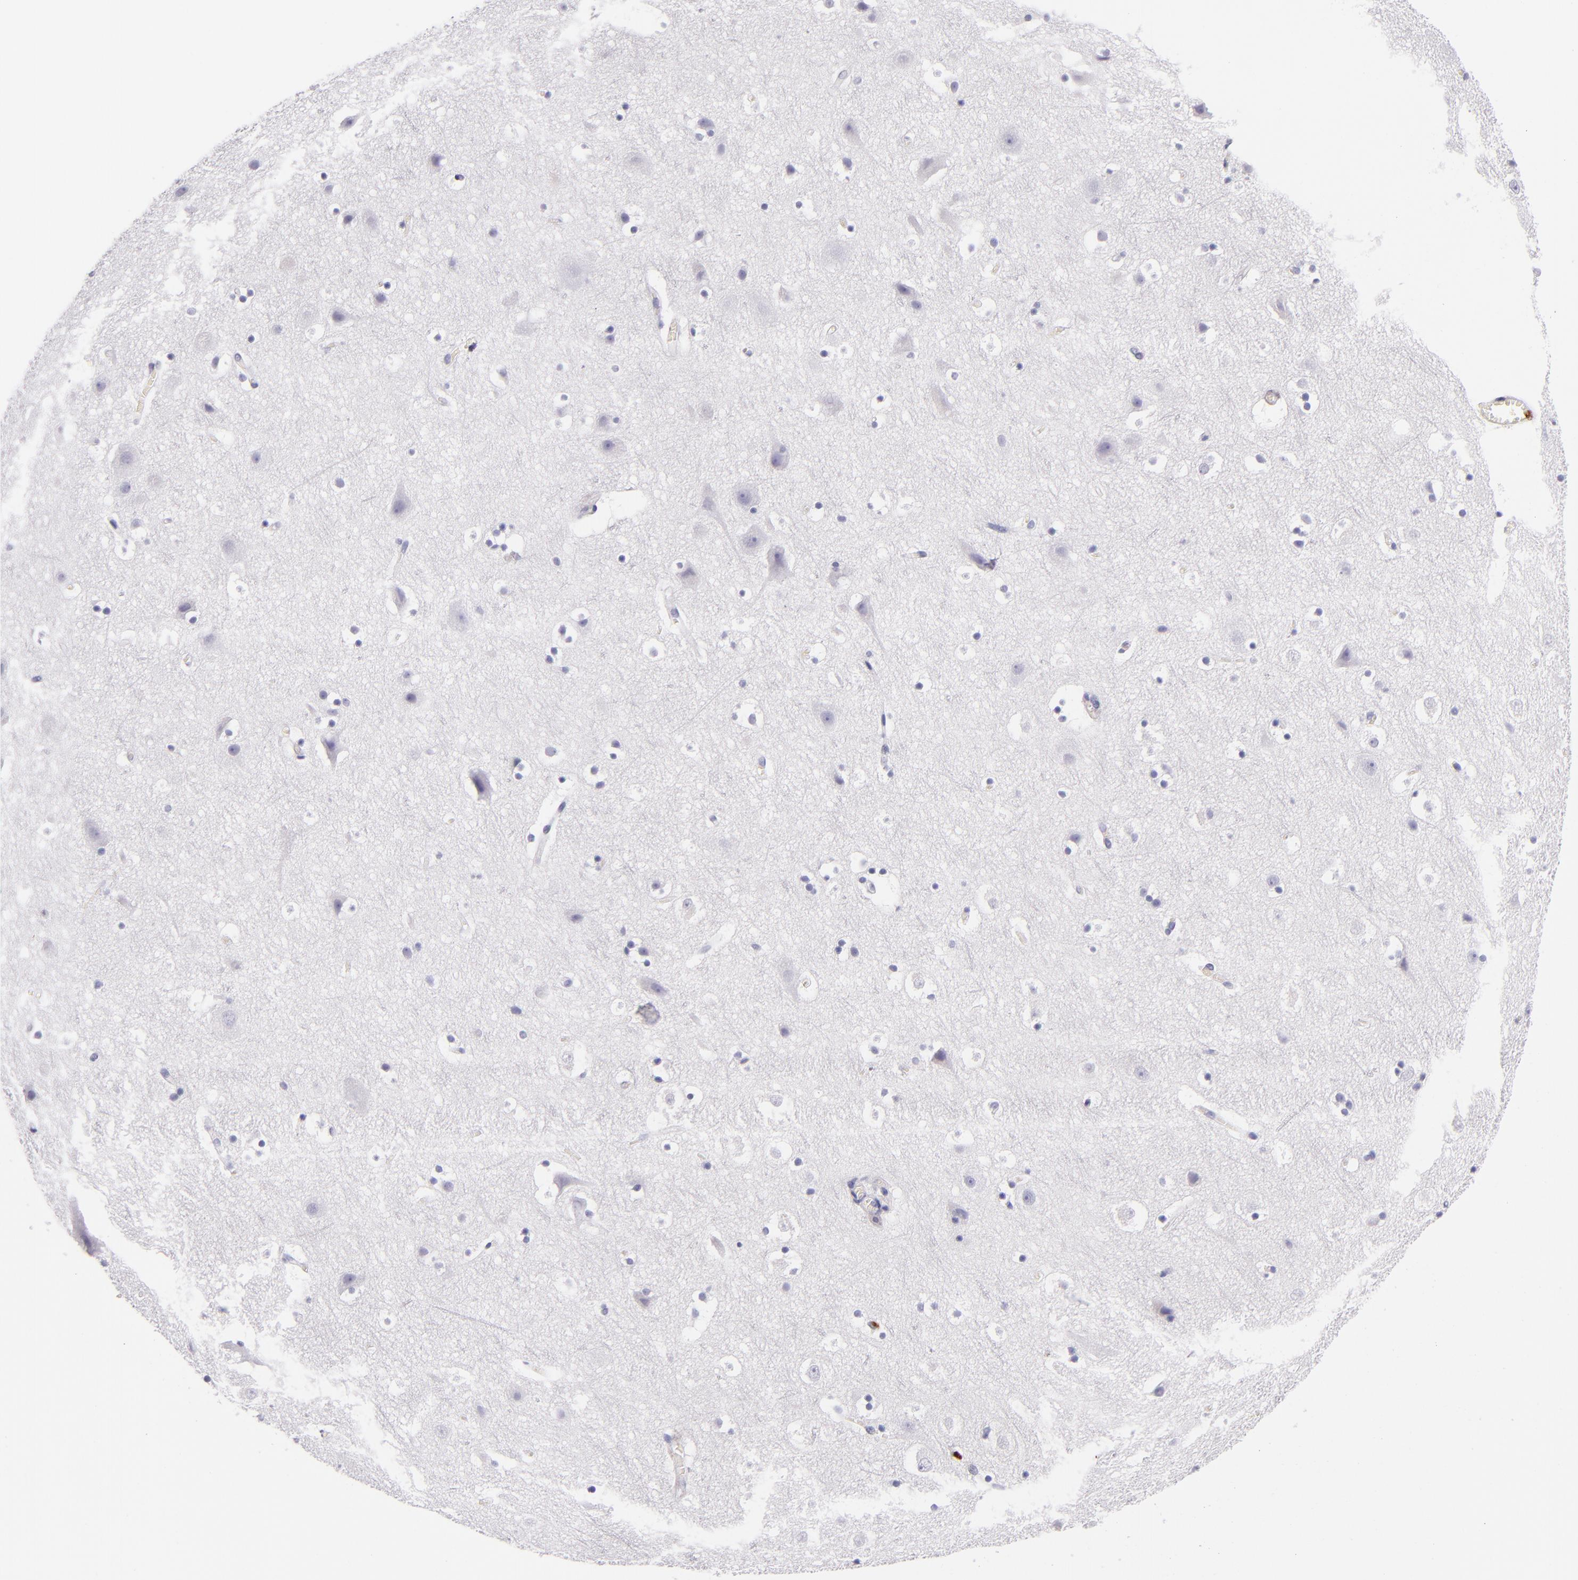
{"staining": {"intensity": "negative", "quantity": "none", "location": "none"}, "tissue": "cerebral cortex", "cell_type": "Endothelial cells", "image_type": "normal", "snomed": [{"axis": "morphology", "description": "Normal tissue, NOS"}, {"axis": "topography", "description": "Cerebral cortex"}], "caption": "DAB (3,3'-diaminobenzidine) immunohistochemical staining of unremarkable cerebral cortex shows no significant staining in endothelial cells.", "gene": "CDH3", "patient": {"sex": "male", "age": 45}}